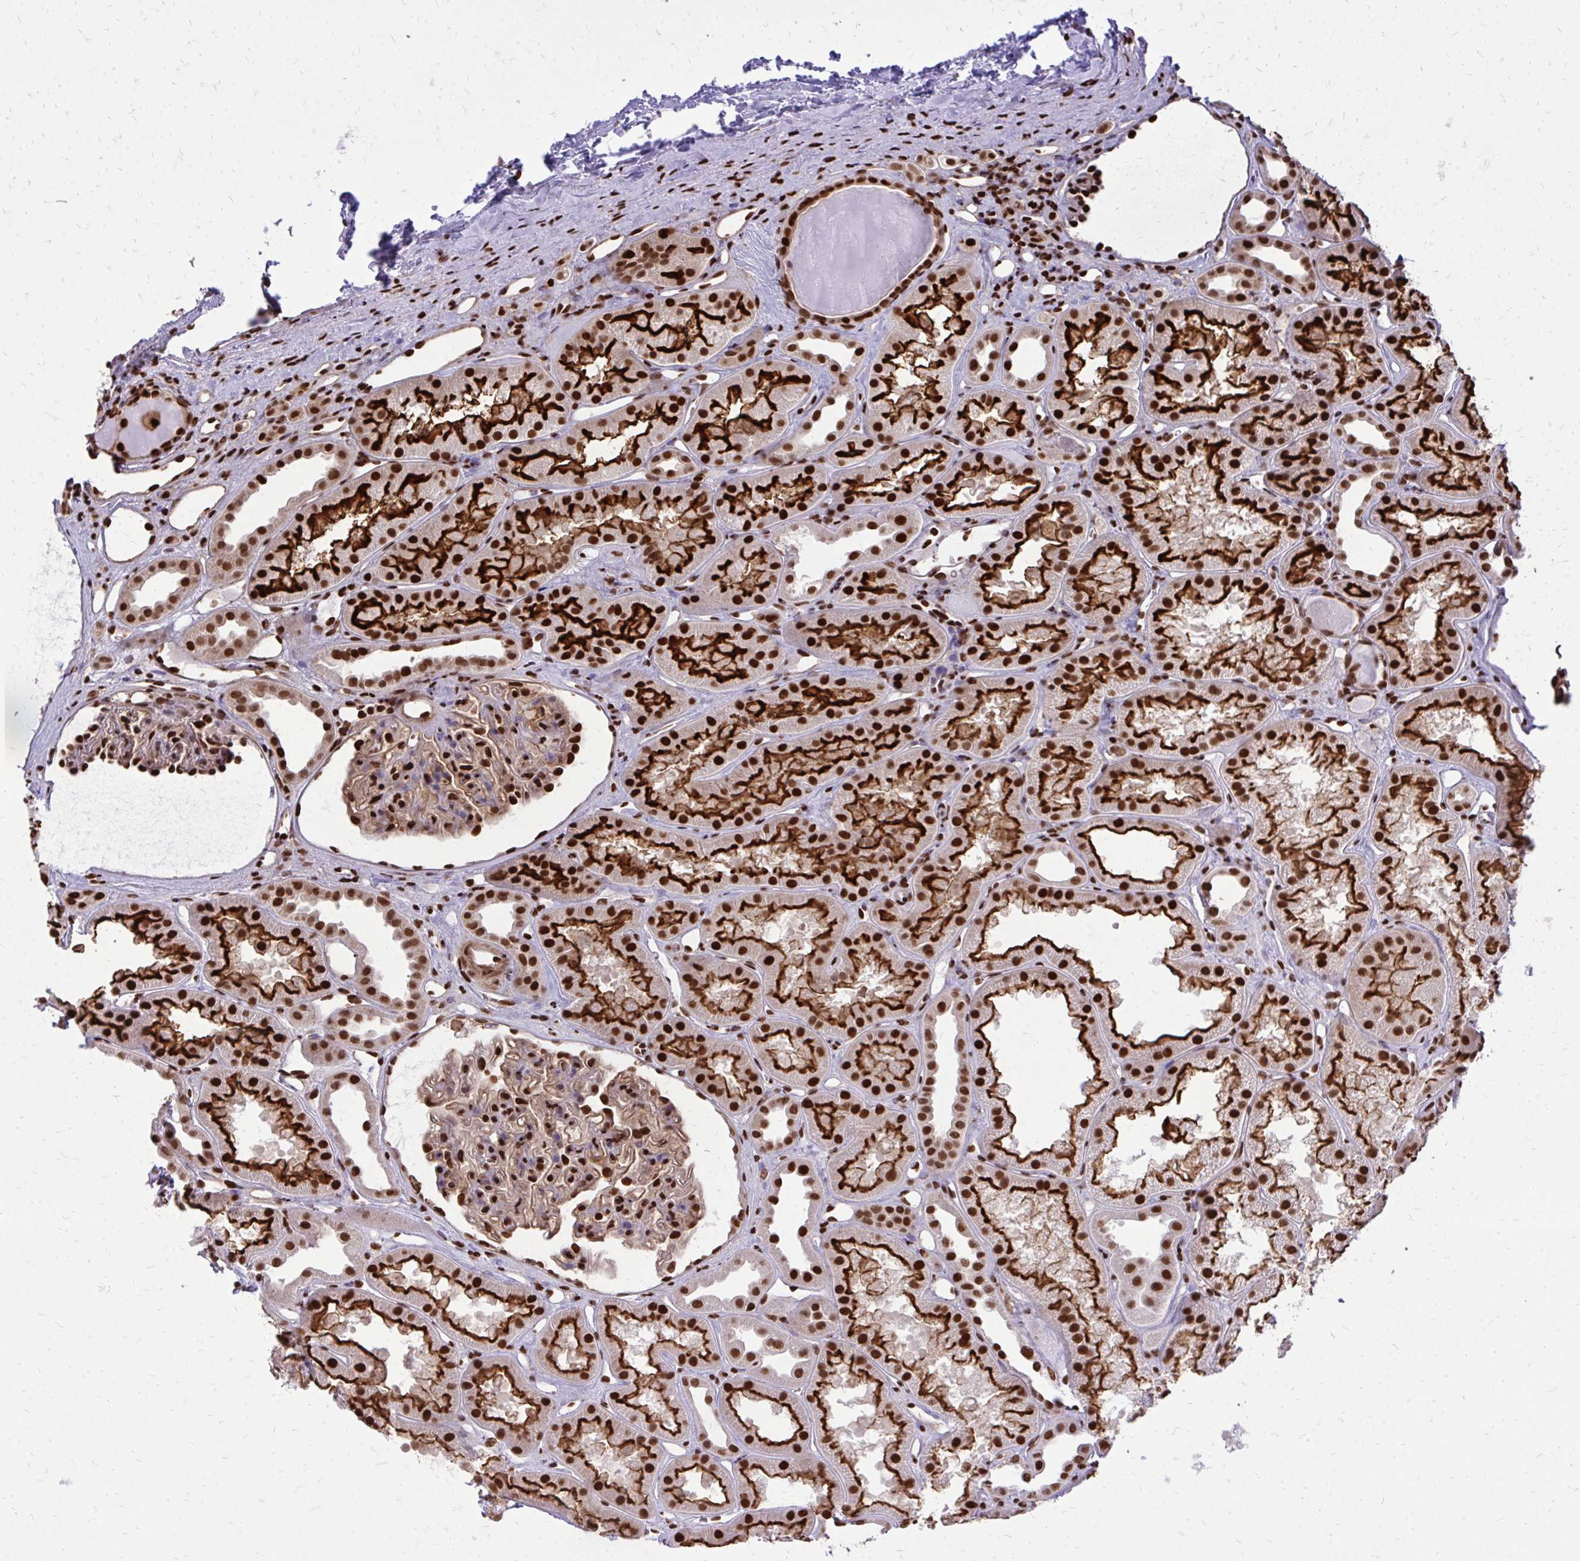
{"staining": {"intensity": "strong", "quantity": ">75%", "location": "nuclear"}, "tissue": "kidney", "cell_type": "Cells in glomeruli", "image_type": "normal", "snomed": [{"axis": "morphology", "description": "Normal tissue, NOS"}, {"axis": "topography", "description": "Kidney"}], "caption": "Kidney stained with IHC demonstrates strong nuclear positivity in about >75% of cells in glomeruli. The protein is stained brown, and the nuclei are stained in blue (DAB IHC with brightfield microscopy, high magnification).", "gene": "TBL1Y", "patient": {"sex": "male", "age": 61}}